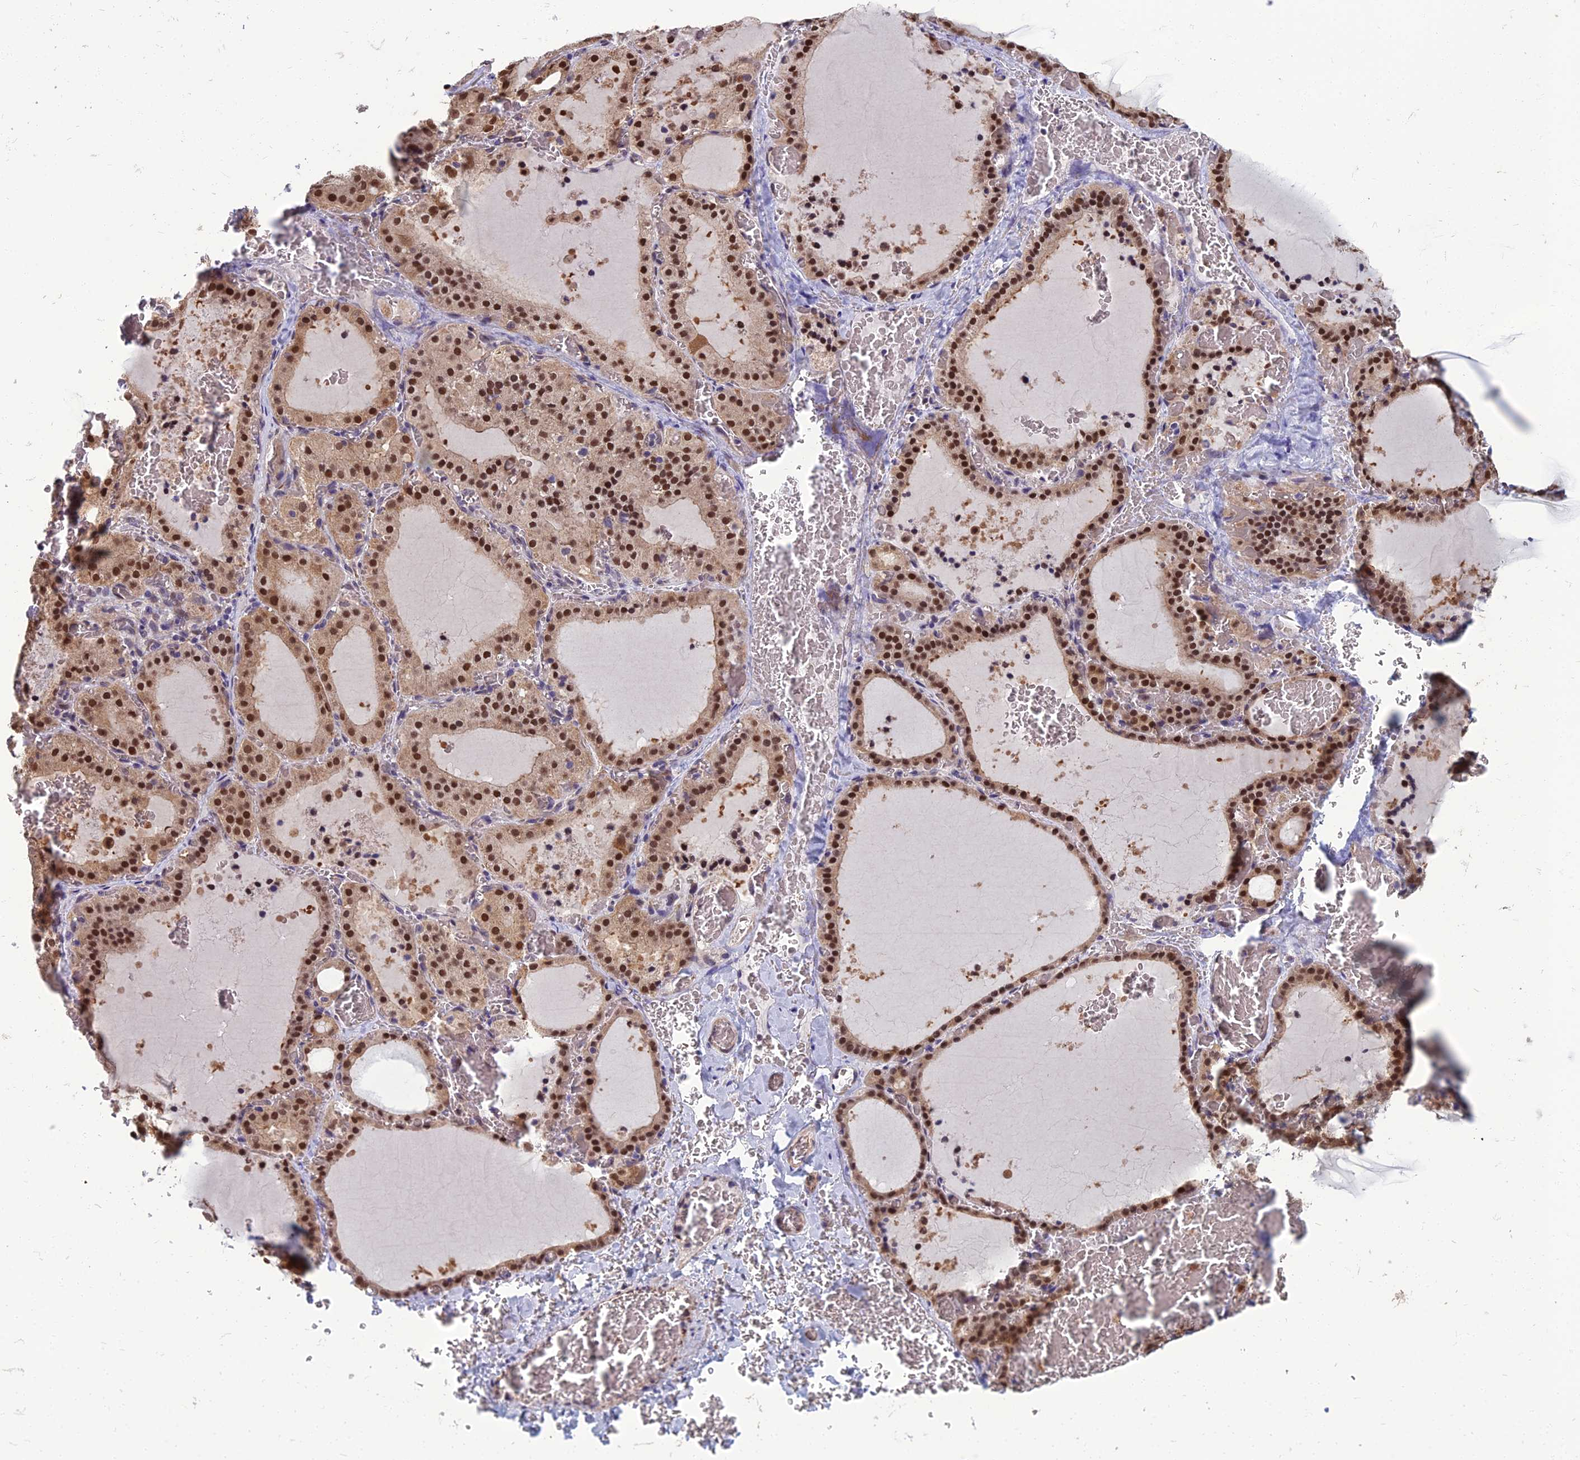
{"staining": {"intensity": "strong", "quantity": ">75%", "location": "cytoplasmic/membranous,nuclear"}, "tissue": "thyroid gland", "cell_type": "Glandular cells", "image_type": "normal", "snomed": [{"axis": "morphology", "description": "Normal tissue, NOS"}, {"axis": "topography", "description": "Thyroid gland"}], "caption": "Immunohistochemical staining of normal thyroid gland displays high levels of strong cytoplasmic/membranous,nuclear staining in approximately >75% of glandular cells.", "gene": "NR4A3", "patient": {"sex": "female", "age": 39}}